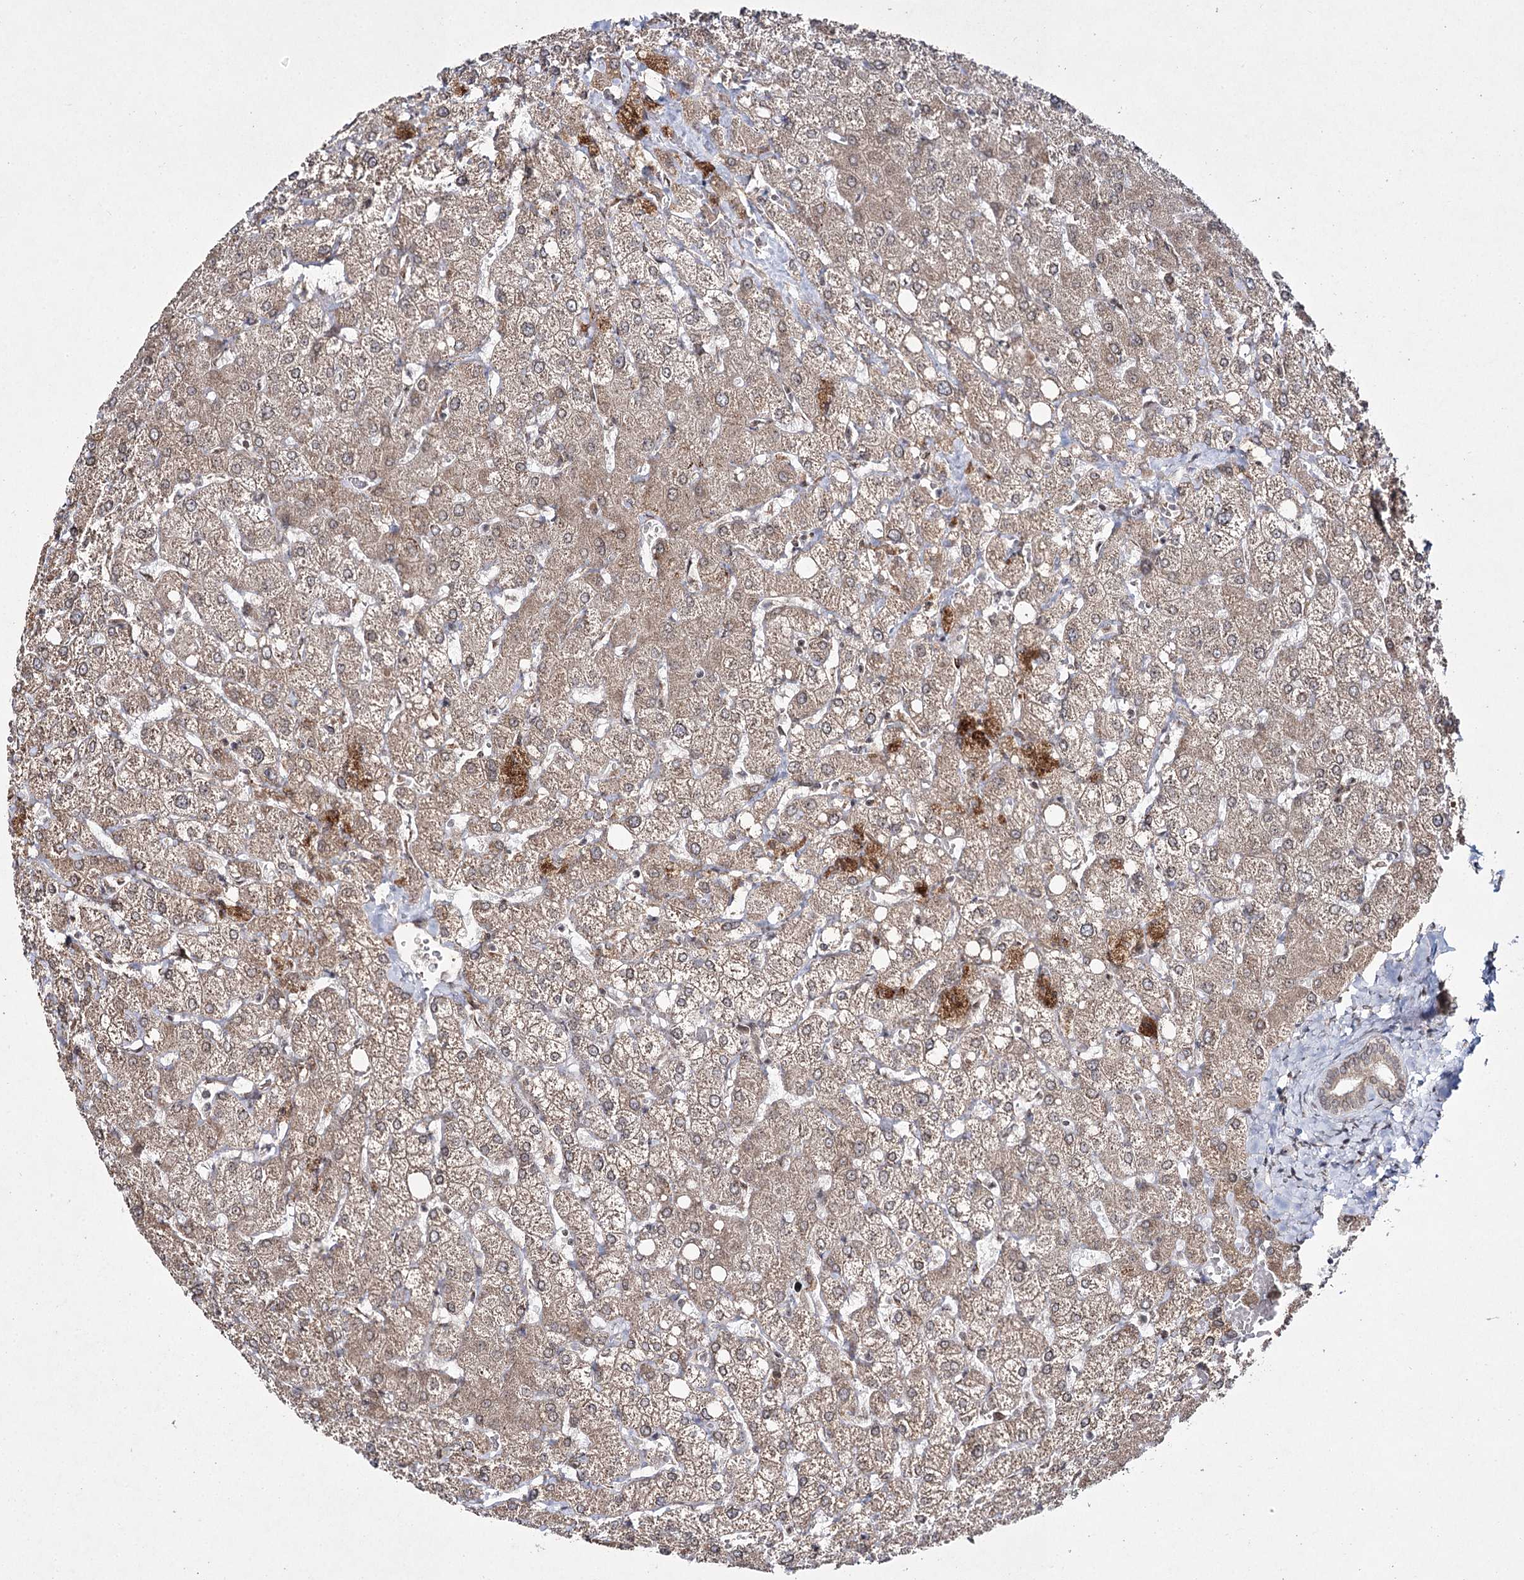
{"staining": {"intensity": "weak", "quantity": "25%-75%", "location": "cytoplasmic/membranous"}, "tissue": "liver", "cell_type": "Cholangiocytes", "image_type": "normal", "snomed": [{"axis": "morphology", "description": "Normal tissue, NOS"}, {"axis": "topography", "description": "Liver"}], "caption": "This micrograph demonstrates IHC staining of normal liver, with low weak cytoplasmic/membranous staining in approximately 25%-75% of cholangiocytes.", "gene": "TRNT1", "patient": {"sex": "female", "age": 54}}